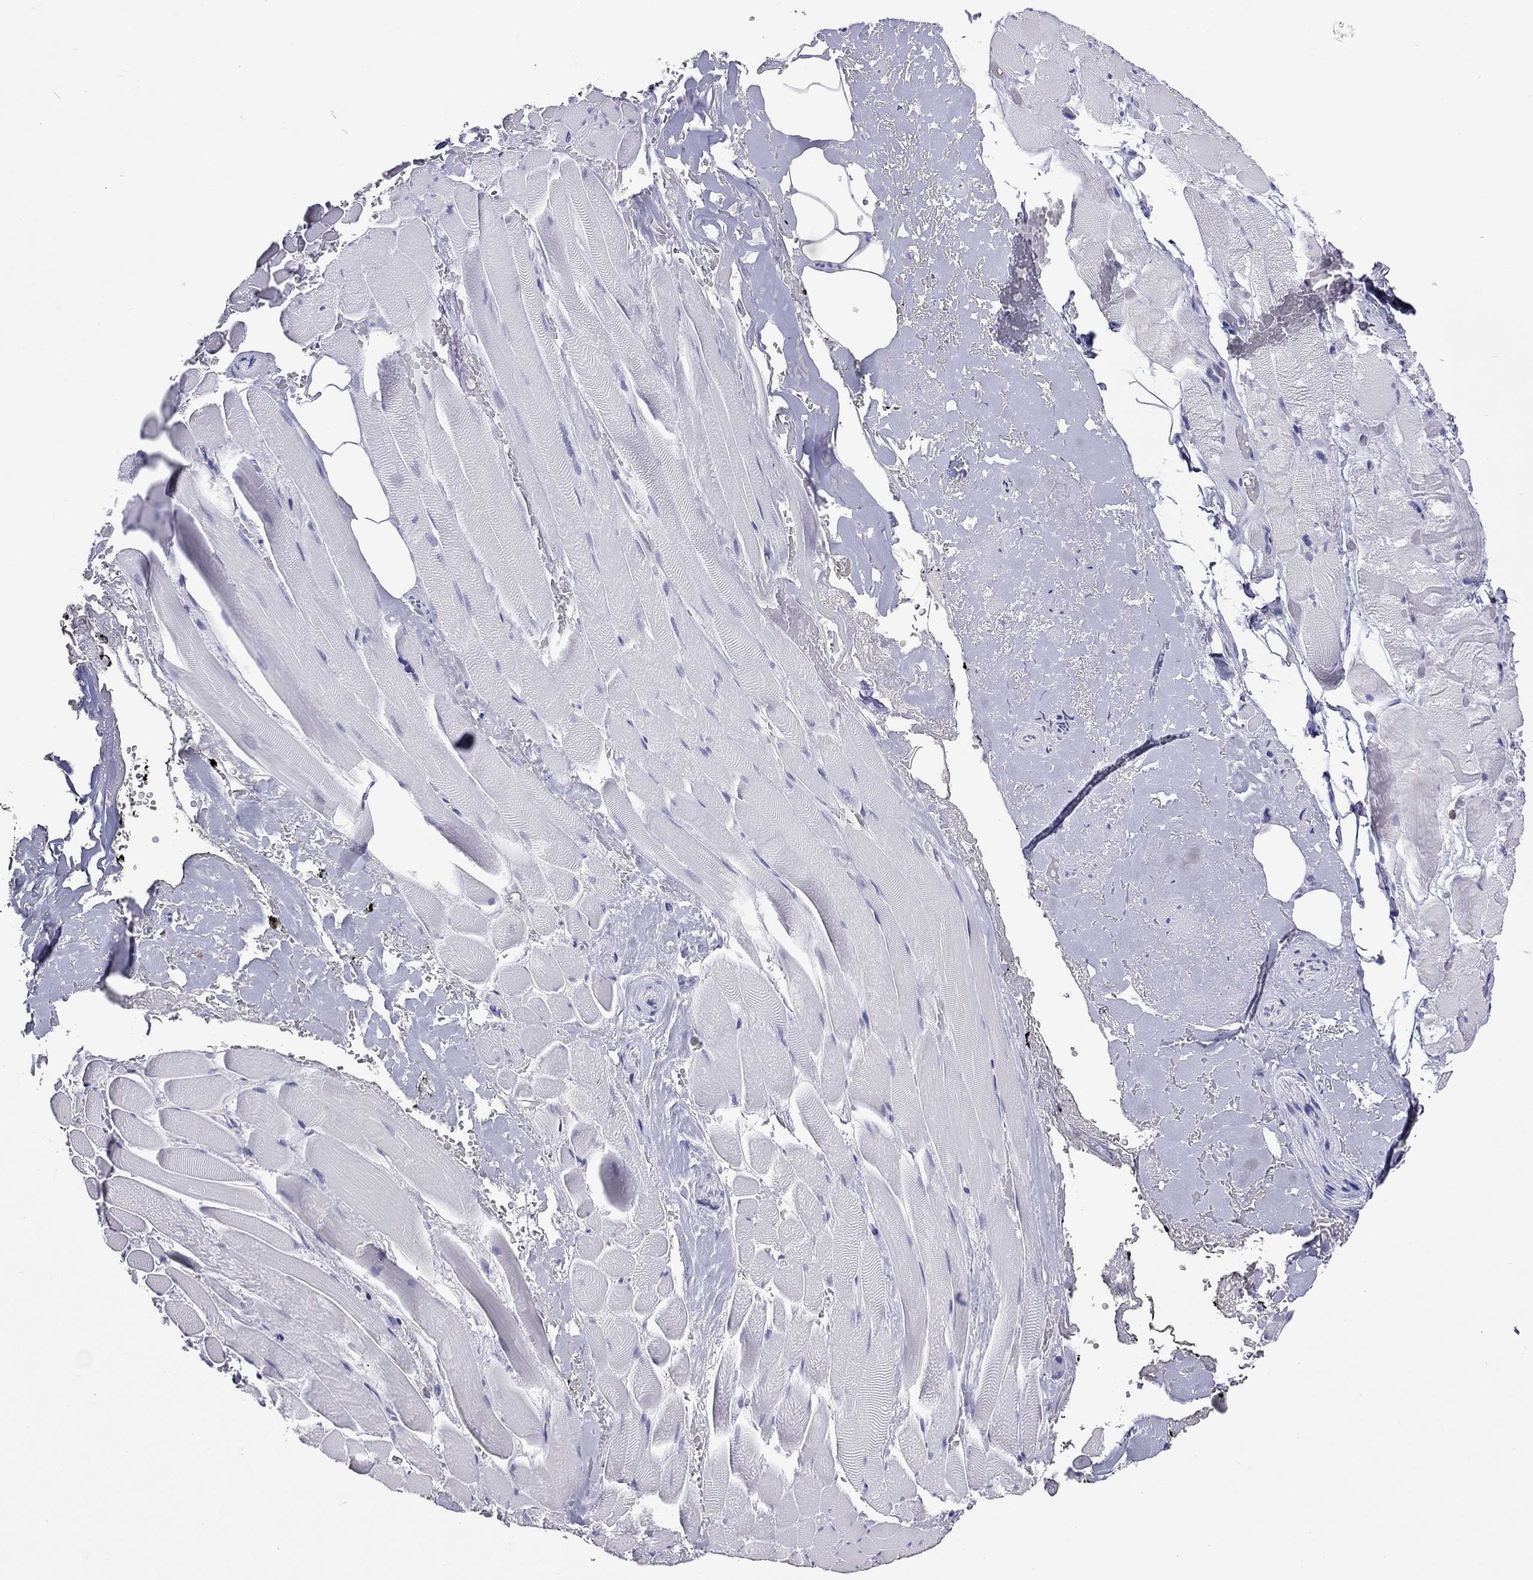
{"staining": {"intensity": "negative", "quantity": "none", "location": "none"}, "tissue": "adipose tissue", "cell_type": "Adipocytes", "image_type": "normal", "snomed": [{"axis": "morphology", "description": "Normal tissue, NOS"}, {"axis": "topography", "description": "Anal"}, {"axis": "topography", "description": "Peripheral nerve tissue"}], "caption": "This image is of benign adipose tissue stained with immunohistochemistry (IHC) to label a protein in brown with the nuclei are counter-stained blue. There is no positivity in adipocytes. Nuclei are stained in blue.", "gene": "ENSG00000288637", "patient": {"sex": "male", "age": 53}}